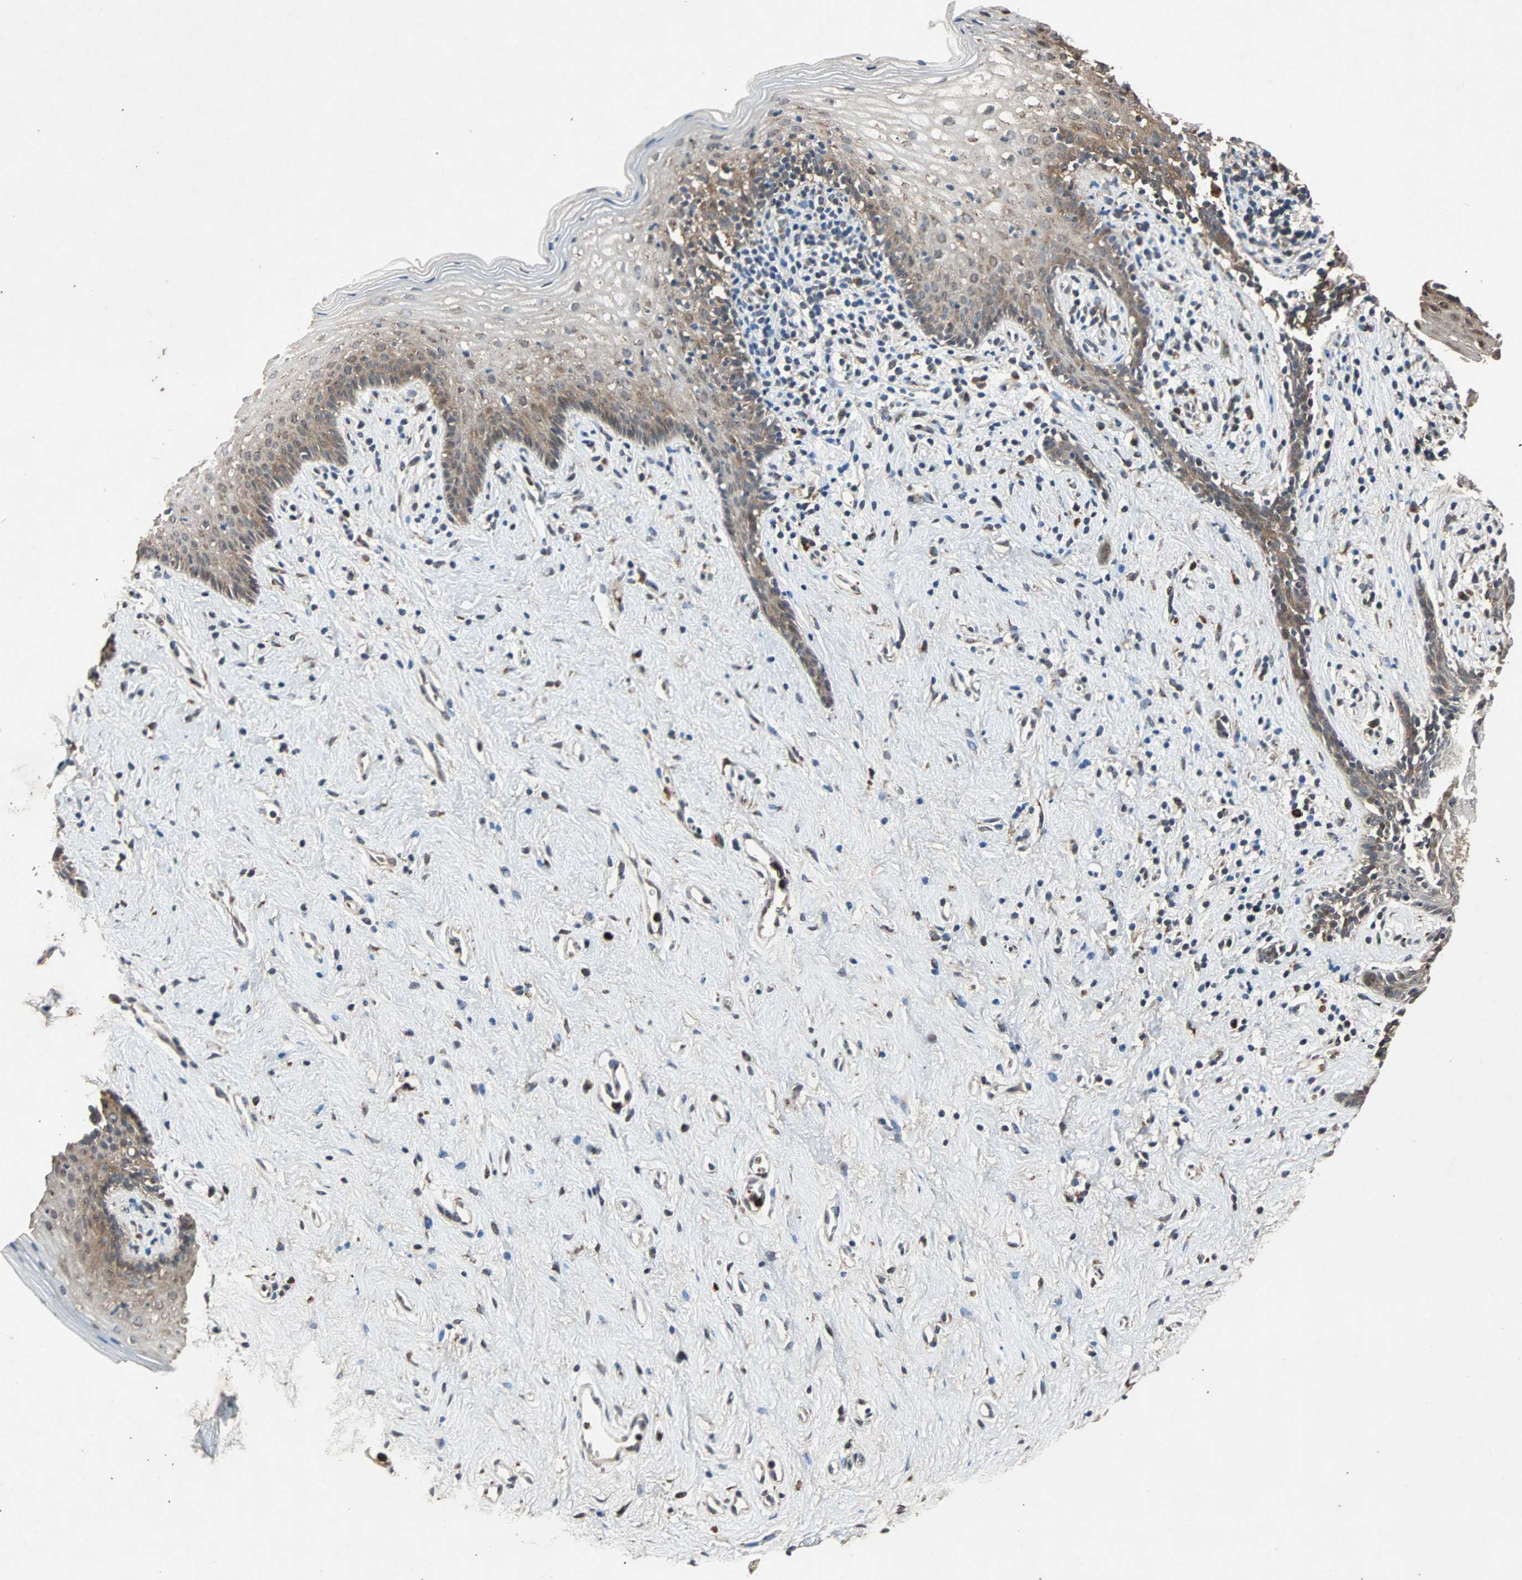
{"staining": {"intensity": "moderate", "quantity": "<25%", "location": "cytoplasmic/membranous"}, "tissue": "vagina", "cell_type": "Squamous epithelial cells", "image_type": "normal", "snomed": [{"axis": "morphology", "description": "Normal tissue, NOS"}, {"axis": "topography", "description": "Vagina"}], "caption": "Immunohistochemistry histopathology image of benign vagina: vagina stained using IHC demonstrates low levels of moderate protein expression localized specifically in the cytoplasmic/membranous of squamous epithelial cells, appearing as a cytoplasmic/membranous brown color.", "gene": "USP31", "patient": {"sex": "female", "age": 44}}